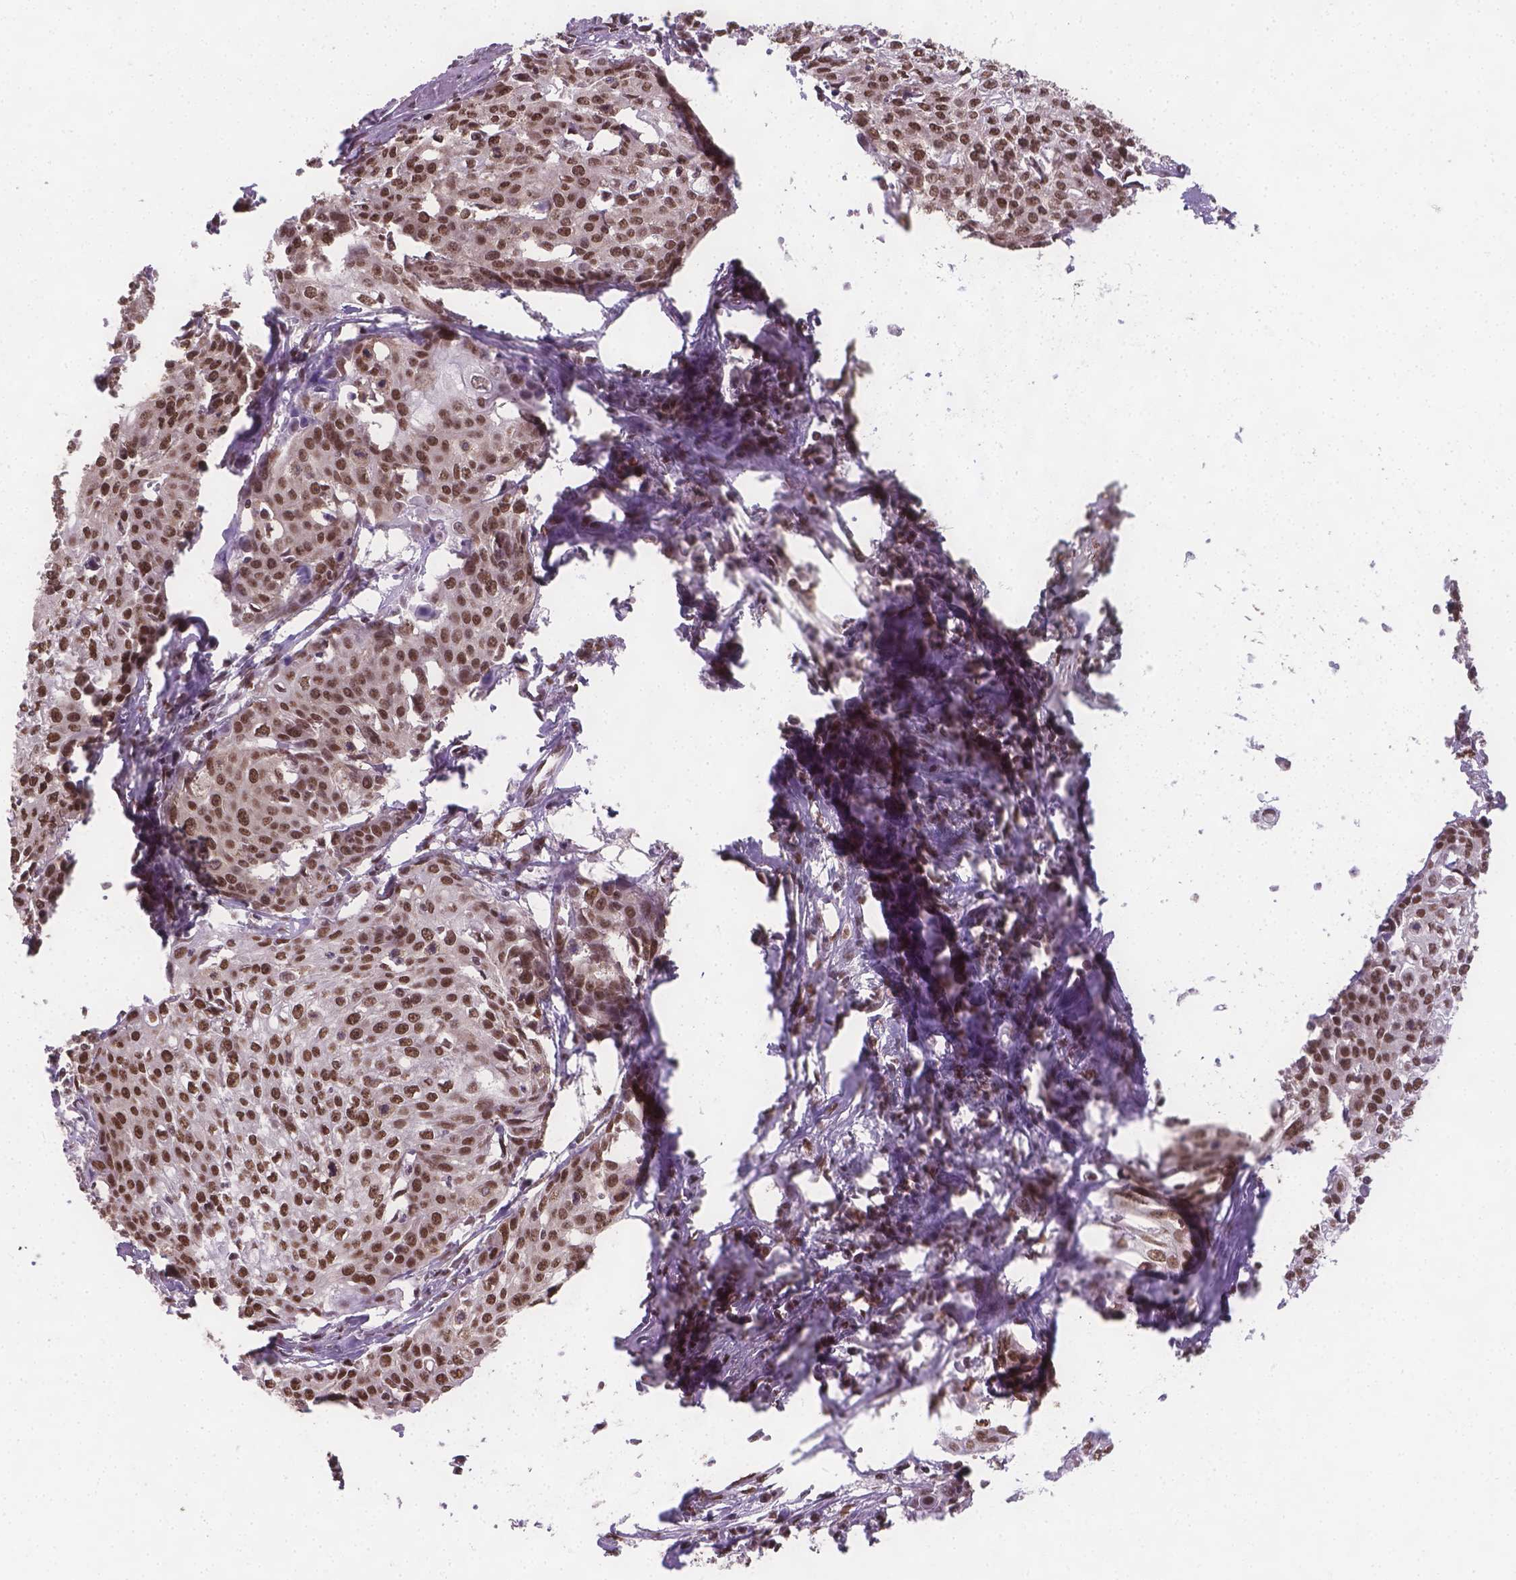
{"staining": {"intensity": "moderate", "quantity": ">75%", "location": "nuclear"}, "tissue": "cervical cancer", "cell_type": "Tumor cells", "image_type": "cancer", "snomed": [{"axis": "morphology", "description": "Squamous cell carcinoma, NOS"}, {"axis": "topography", "description": "Cervix"}], "caption": "Cervical cancer (squamous cell carcinoma) stained with a brown dye exhibits moderate nuclear positive expression in approximately >75% of tumor cells.", "gene": "FANCE", "patient": {"sex": "female", "age": 39}}